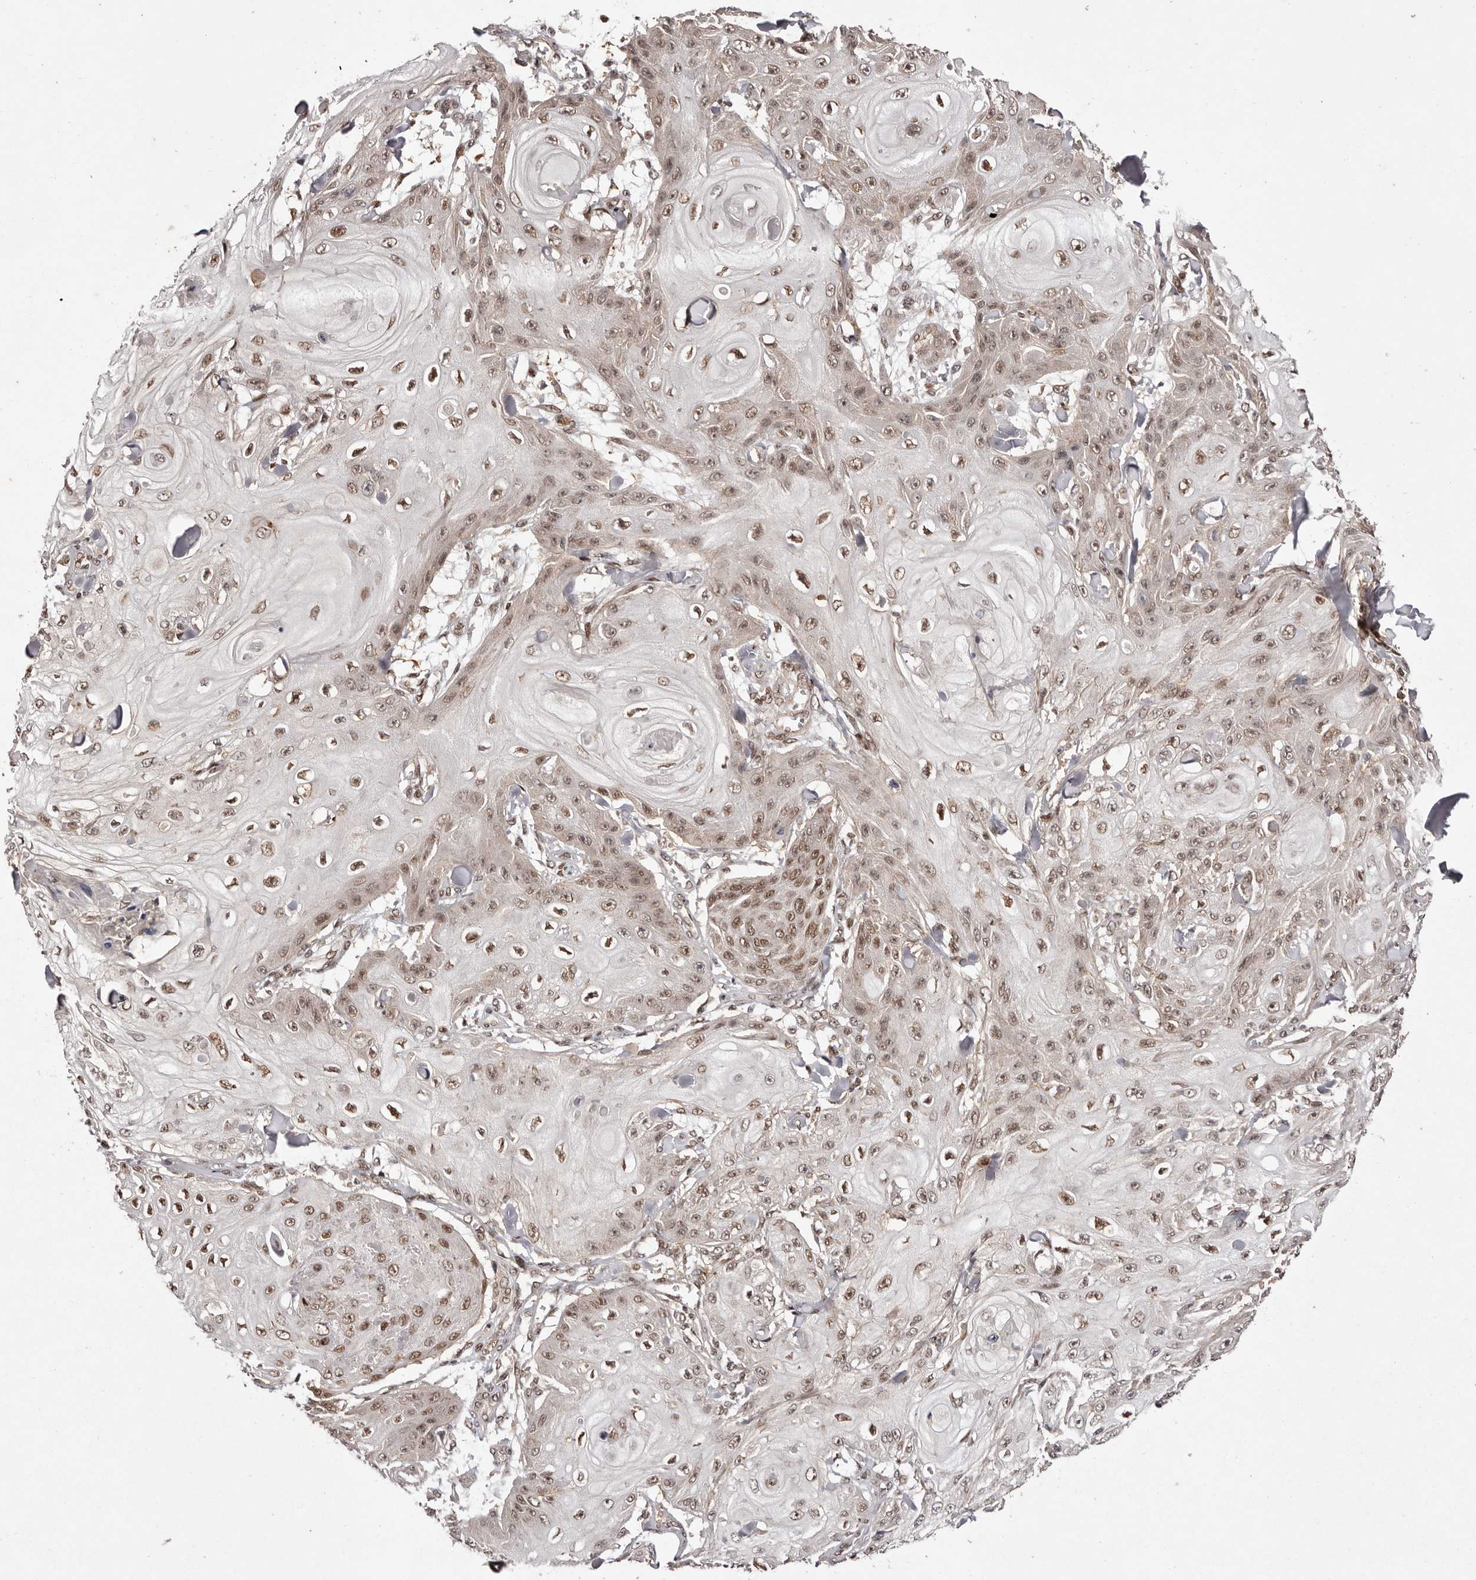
{"staining": {"intensity": "moderate", "quantity": ">75%", "location": "nuclear"}, "tissue": "skin cancer", "cell_type": "Tumor cells", "image_type": "cancer", "snomed": [{"axis": "morphology", "description": "Squamous cell carcinoma, NOS"}, {"axis": "topography", "description": "Skin"}], "caption": "Tumor cells reveal medium levels of moderate nuclear expression in about >75% of cells in skin cancer.", "gene": "FBXO5", "patient": {"sex": "male", "age": 74}}